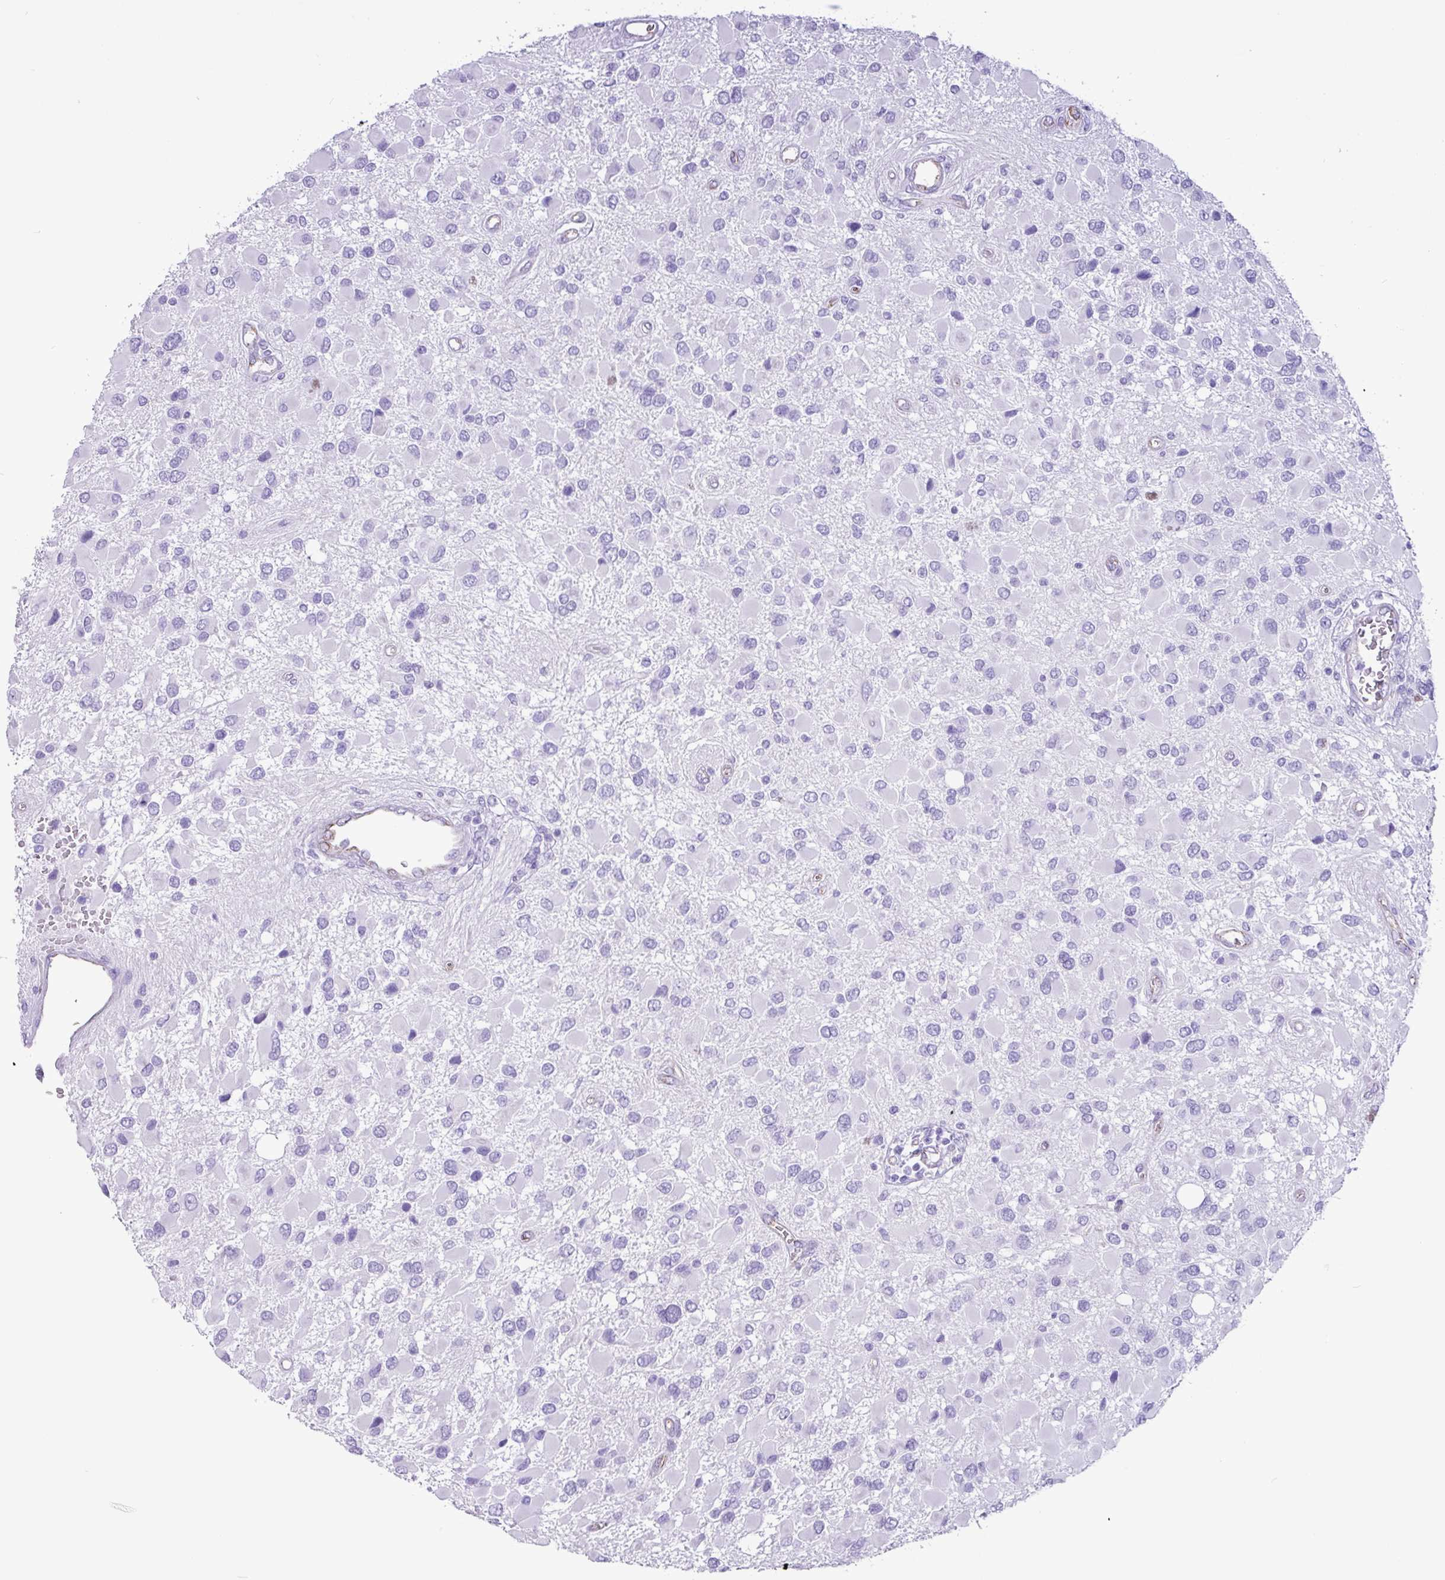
{"staining": {"intensity": "negative", "quantity": "none", "location": "none"}, "tissue": "glioma", "cell_type": "Tumor cells", "image_type": "cancer", "snomed": [{"axis": "morphology", "description": "Glioma, malignant, High grade"}, {"axis": "topography", "description": "Brain"}], "caption": "DAB immunohistochemical staining of high-grade glioma (malignant) shows no significant positivity in tumor cells.", "gene": "CKMT2", "patient": {"sex": "male", "age": 53}}